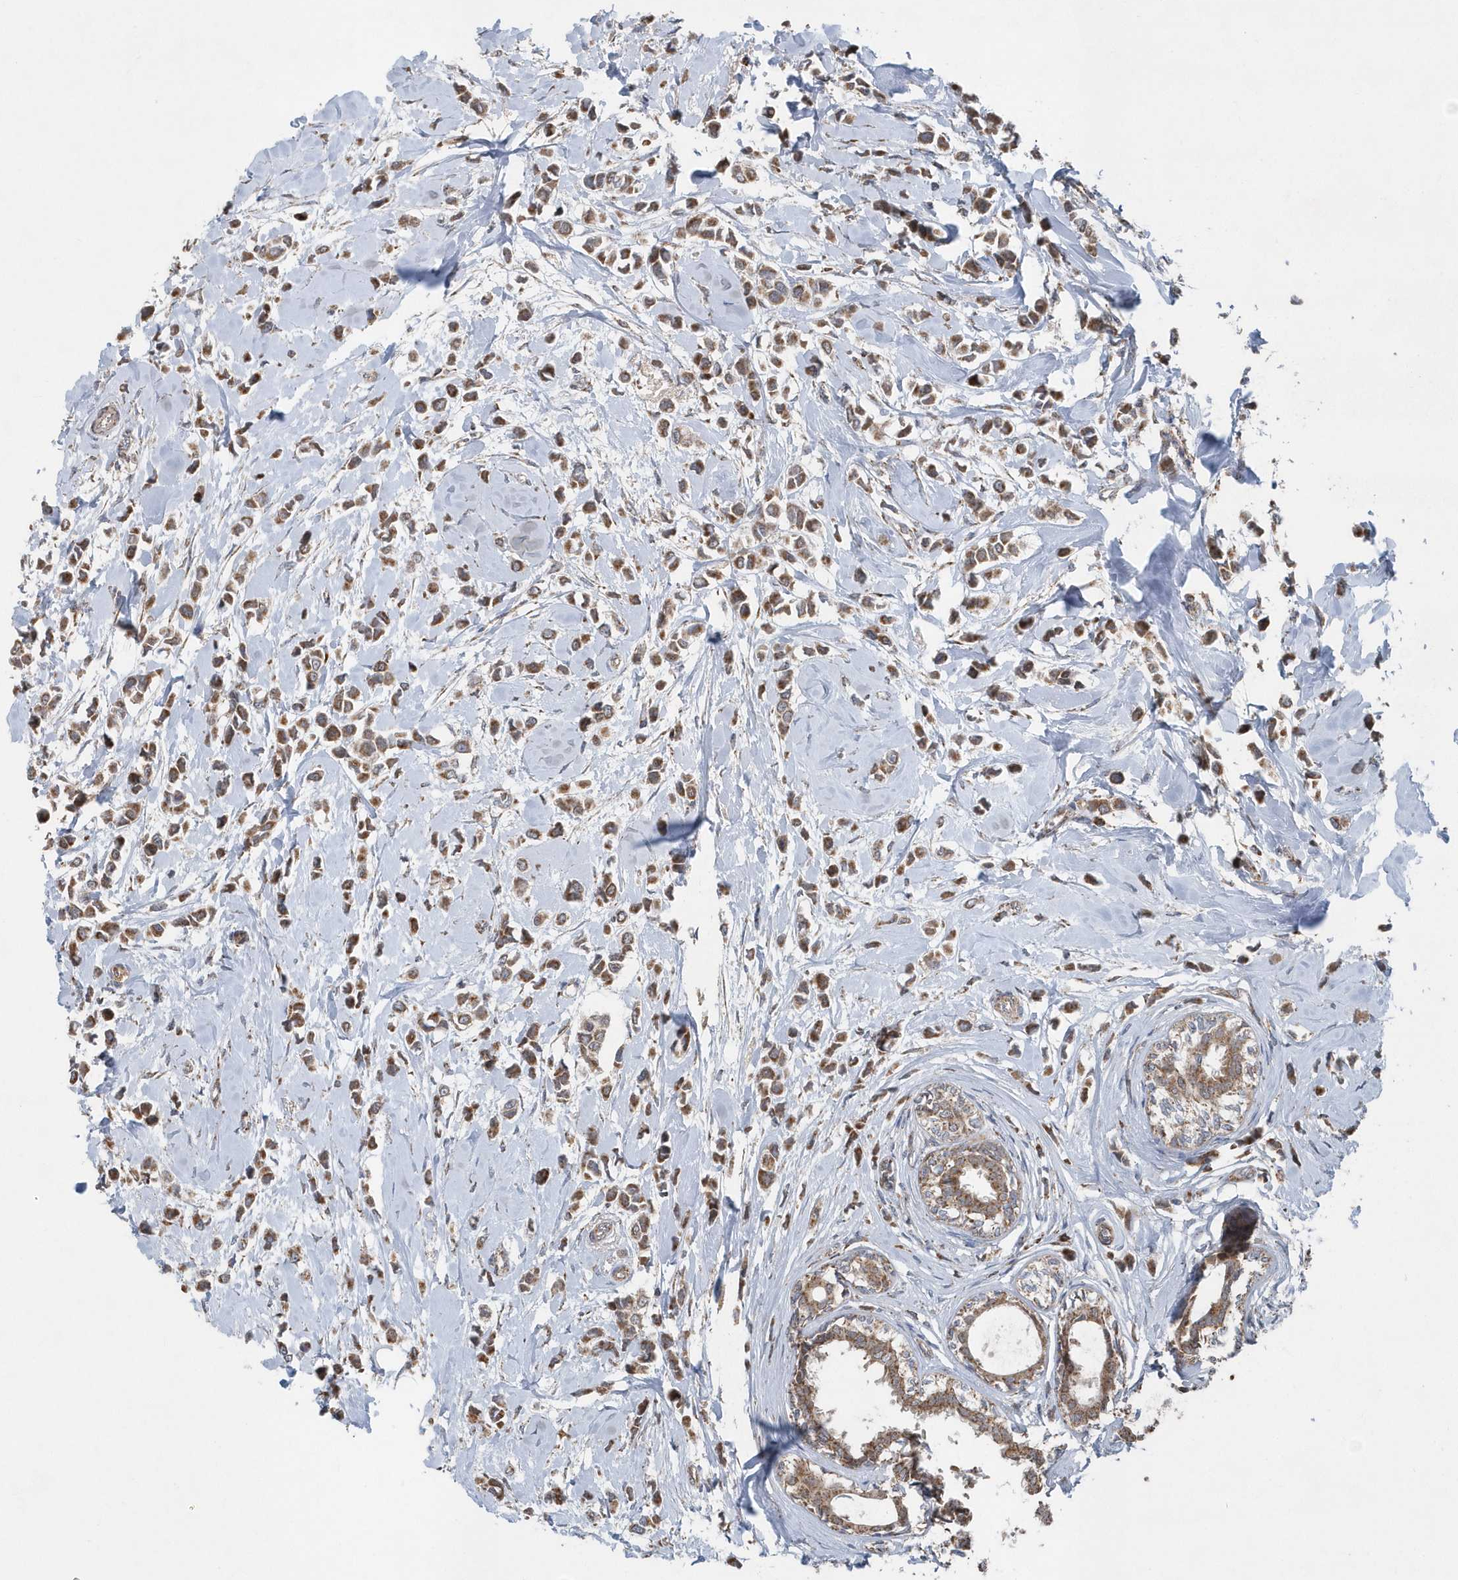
{"staining": {"intensity": "moderate", "quantity": ">75%", "location": "cytoplasmic/membranous"}, "tissue": "breast cancer", "cell_type": "Tumor cells", "image_type": "cancer", "snomed": [{"axis": "morphology", "description": "Lobular carcinoma"}, {"axis": "topography", "description": "Breast"}], "caption": "Immunohistochemical staining of human lobular carcinoma (breast) demonstrates medium levels of moderate cytoplasmic/membranous protein staining in about >75% of tumor cells. (DAB = brown stain, brightfield microscopy at high magnification).", "gene": "PPP1R7", "patient": {"sex": "female", "age": 51}}